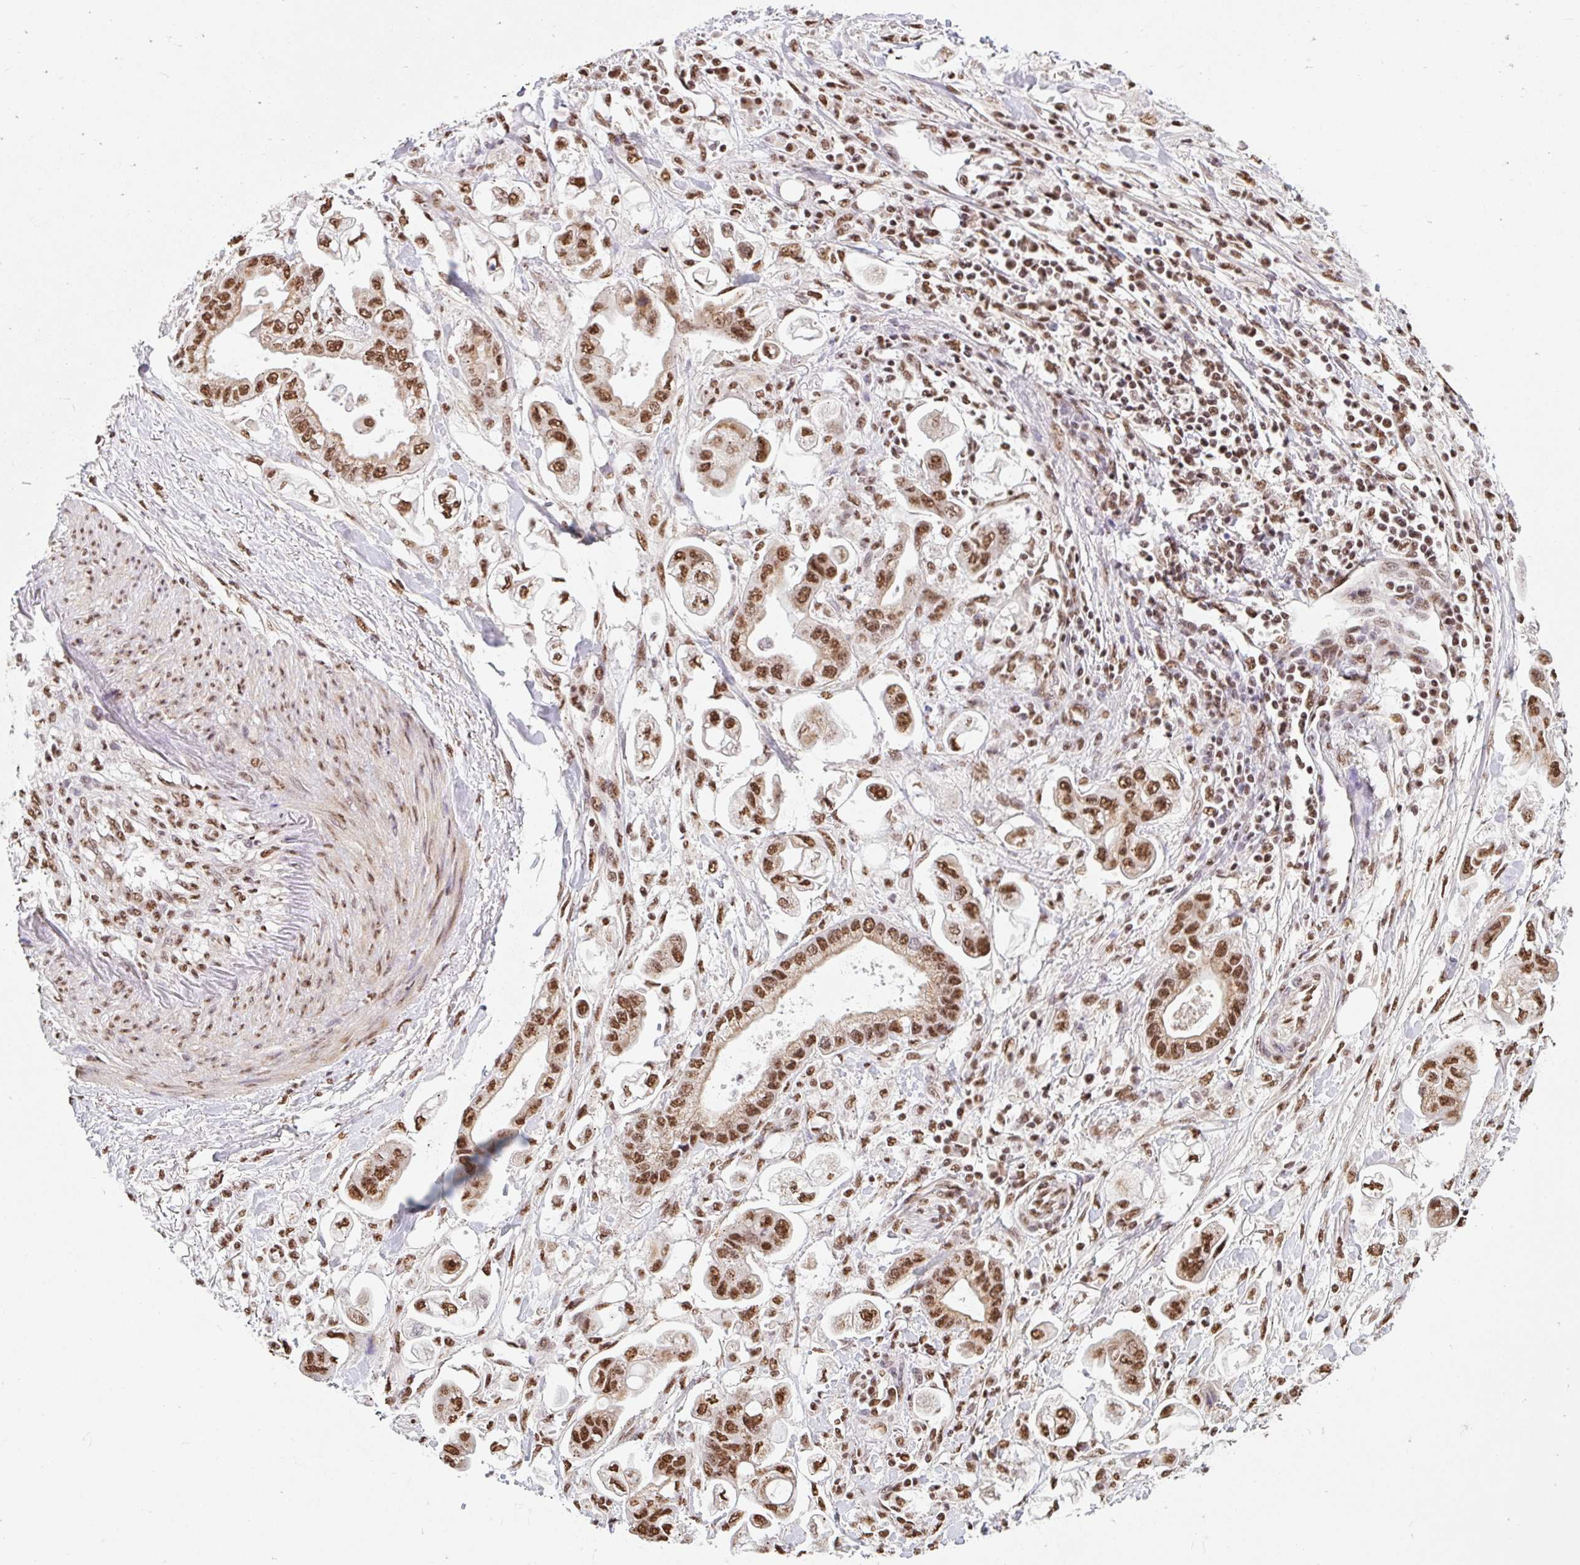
{"staining": {"intensity": "strong", "quantity": ">75%", "location": "nuclear"}, "tissue": "stomach cancer", "cell_type": "Tumor cells", "image_type": "cancer", "snomed": [{"axis": "morphology", "description": "Adenocarcinoma, NOS"}, {"axis": "topography", "description": "Stomach"}], "caption": "IHC (DAB (3,3'-diaminobenzidine)) staining of human stomach adenocarcinoma demonstrates strong nuclear protein positivity in approximately >75% of tumor cells. The staining was performed using DAB, with brown indicating positive protein expression. Nuclei are stained blue with hematoxylin.", "gene": "BICRA", "patient": {"sex": "male", "age": 62}}